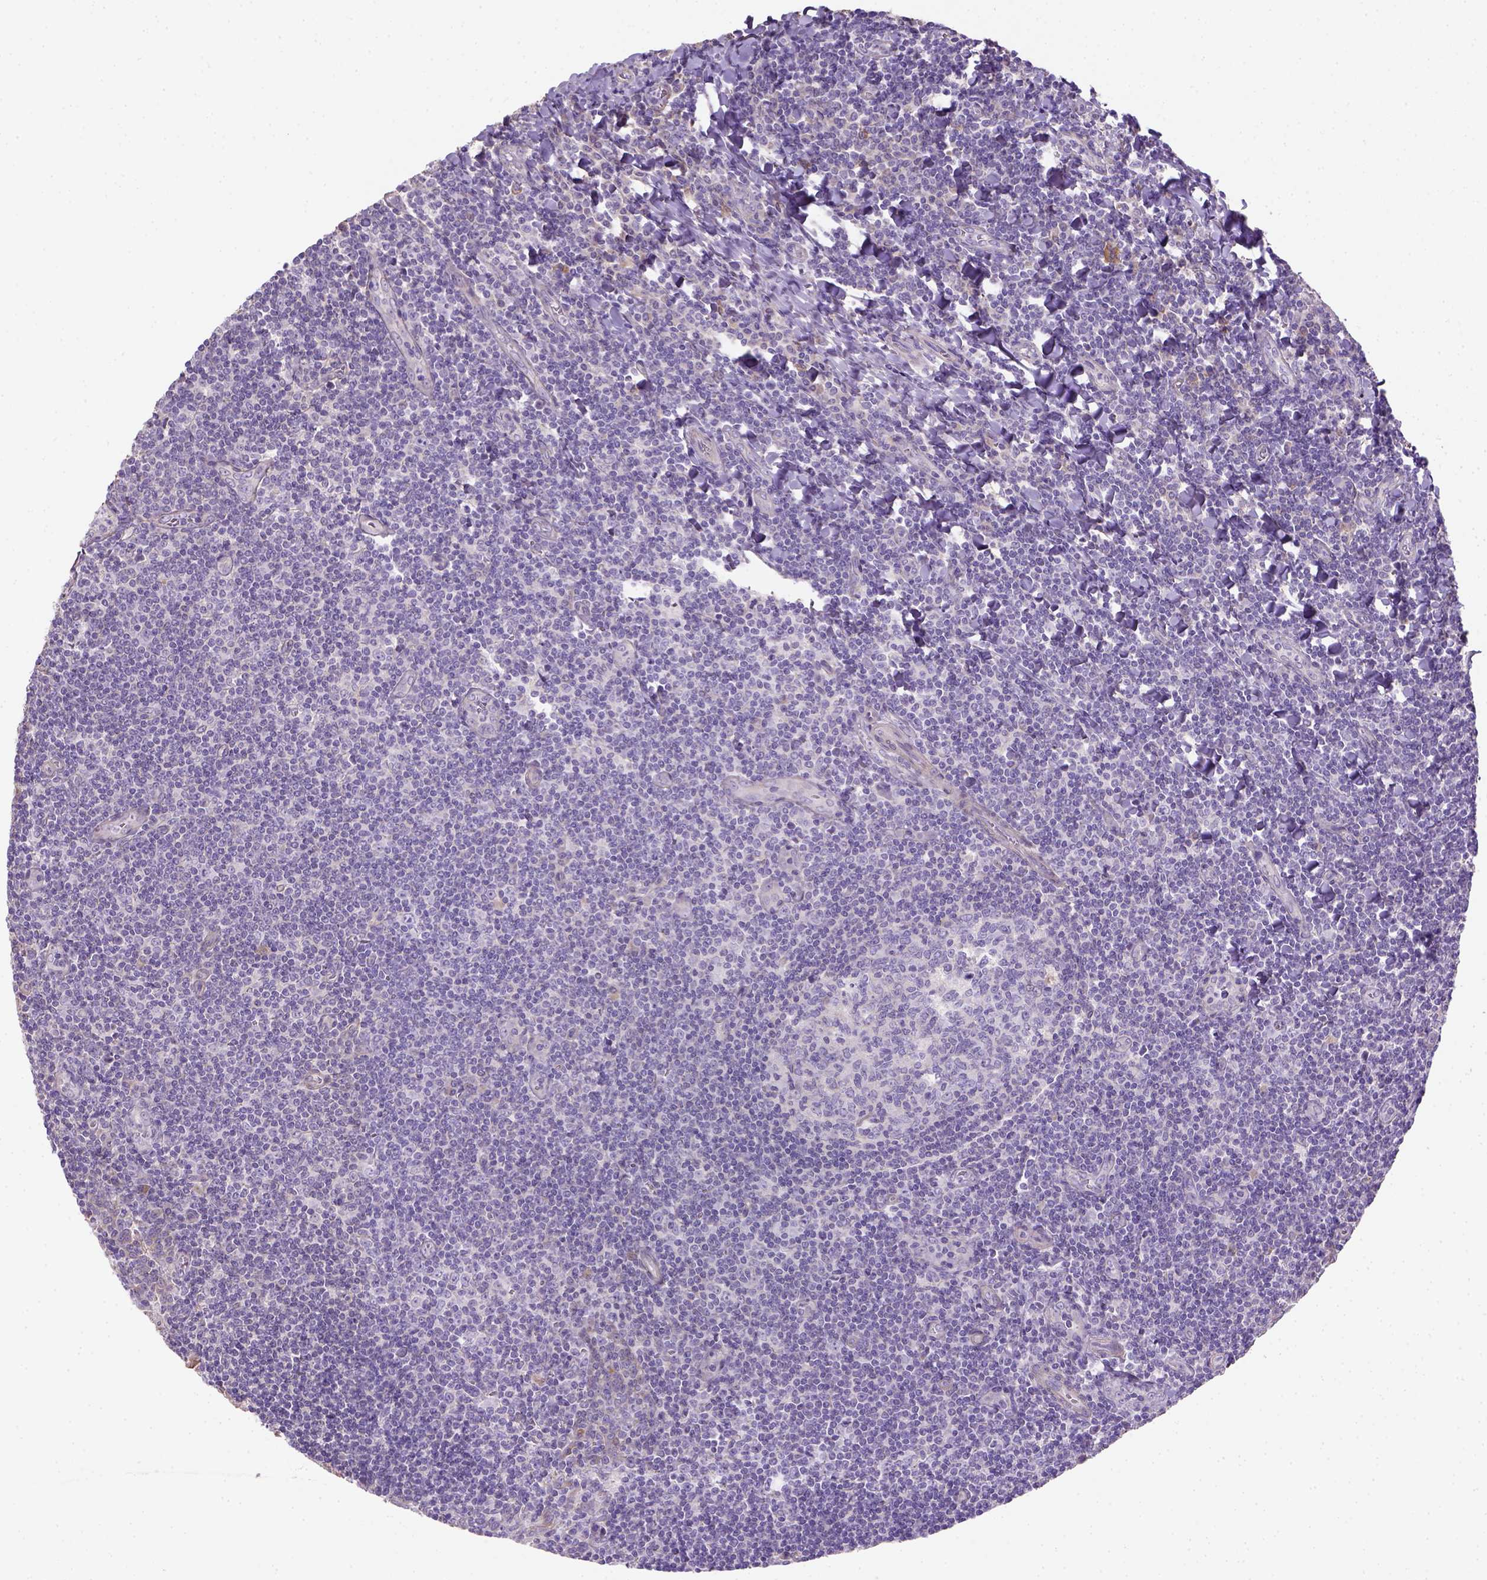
{"staining": {"intensity": "negative", "quantity": "none", "location": "none"}, "tissue": "tonsil", "cell_type": "Germinal center cells", "image_type": "normal", "snomed": [{"axis": "morphology", "description": "Normal tissue, NOS"}, {"axis": "morphology", "description": "Inflammation, NOS"}, {"axis": "topography", "description": "Tonsil"}], "caption": "The immunohistochemistry (IHC) histopathology image has no significant staining in germinal center cells of tonsil.", "gene": "HTRA1", "patient": {"sex": "female", "age": 31}}